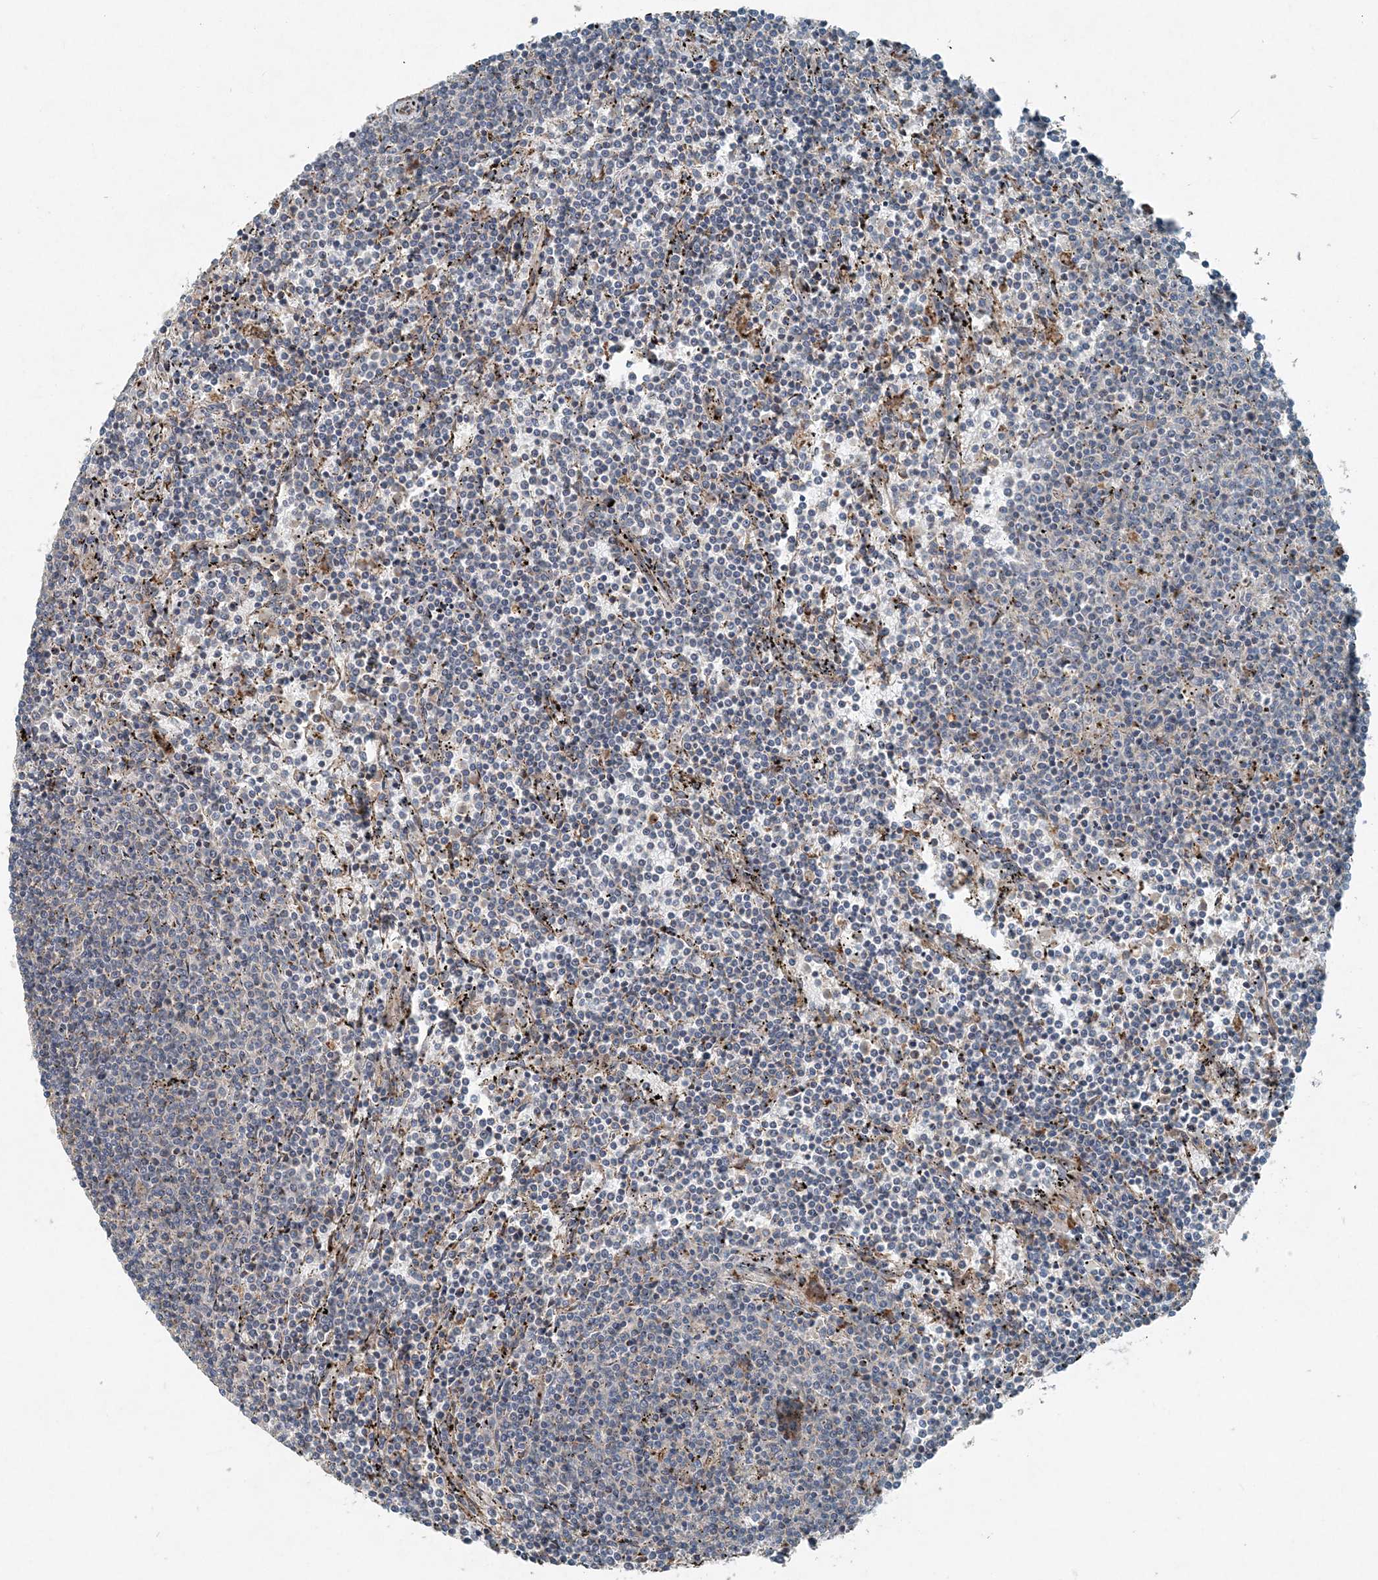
{"staining": {"intensity": "negative", "quantity": "none", "location": "none"}, "tissue": "lymphoma", "cell_type": "Tumor cells", "image_type": "cancer", "snomed": [{"axis": "morphology", "description": "Malignant lymphoma, non-Hodgkin's type, Low grade"}, {"axis": "topography", "description": "Spleen"}], "caption": "IHC image of human malignant lymphoma, non-Hodgkin's type (low-grade) stained for a protein (brown), which shows no positivity in tumor cells.", "gene": "INTU", "patient": {"sex": "female", "age": 50}}